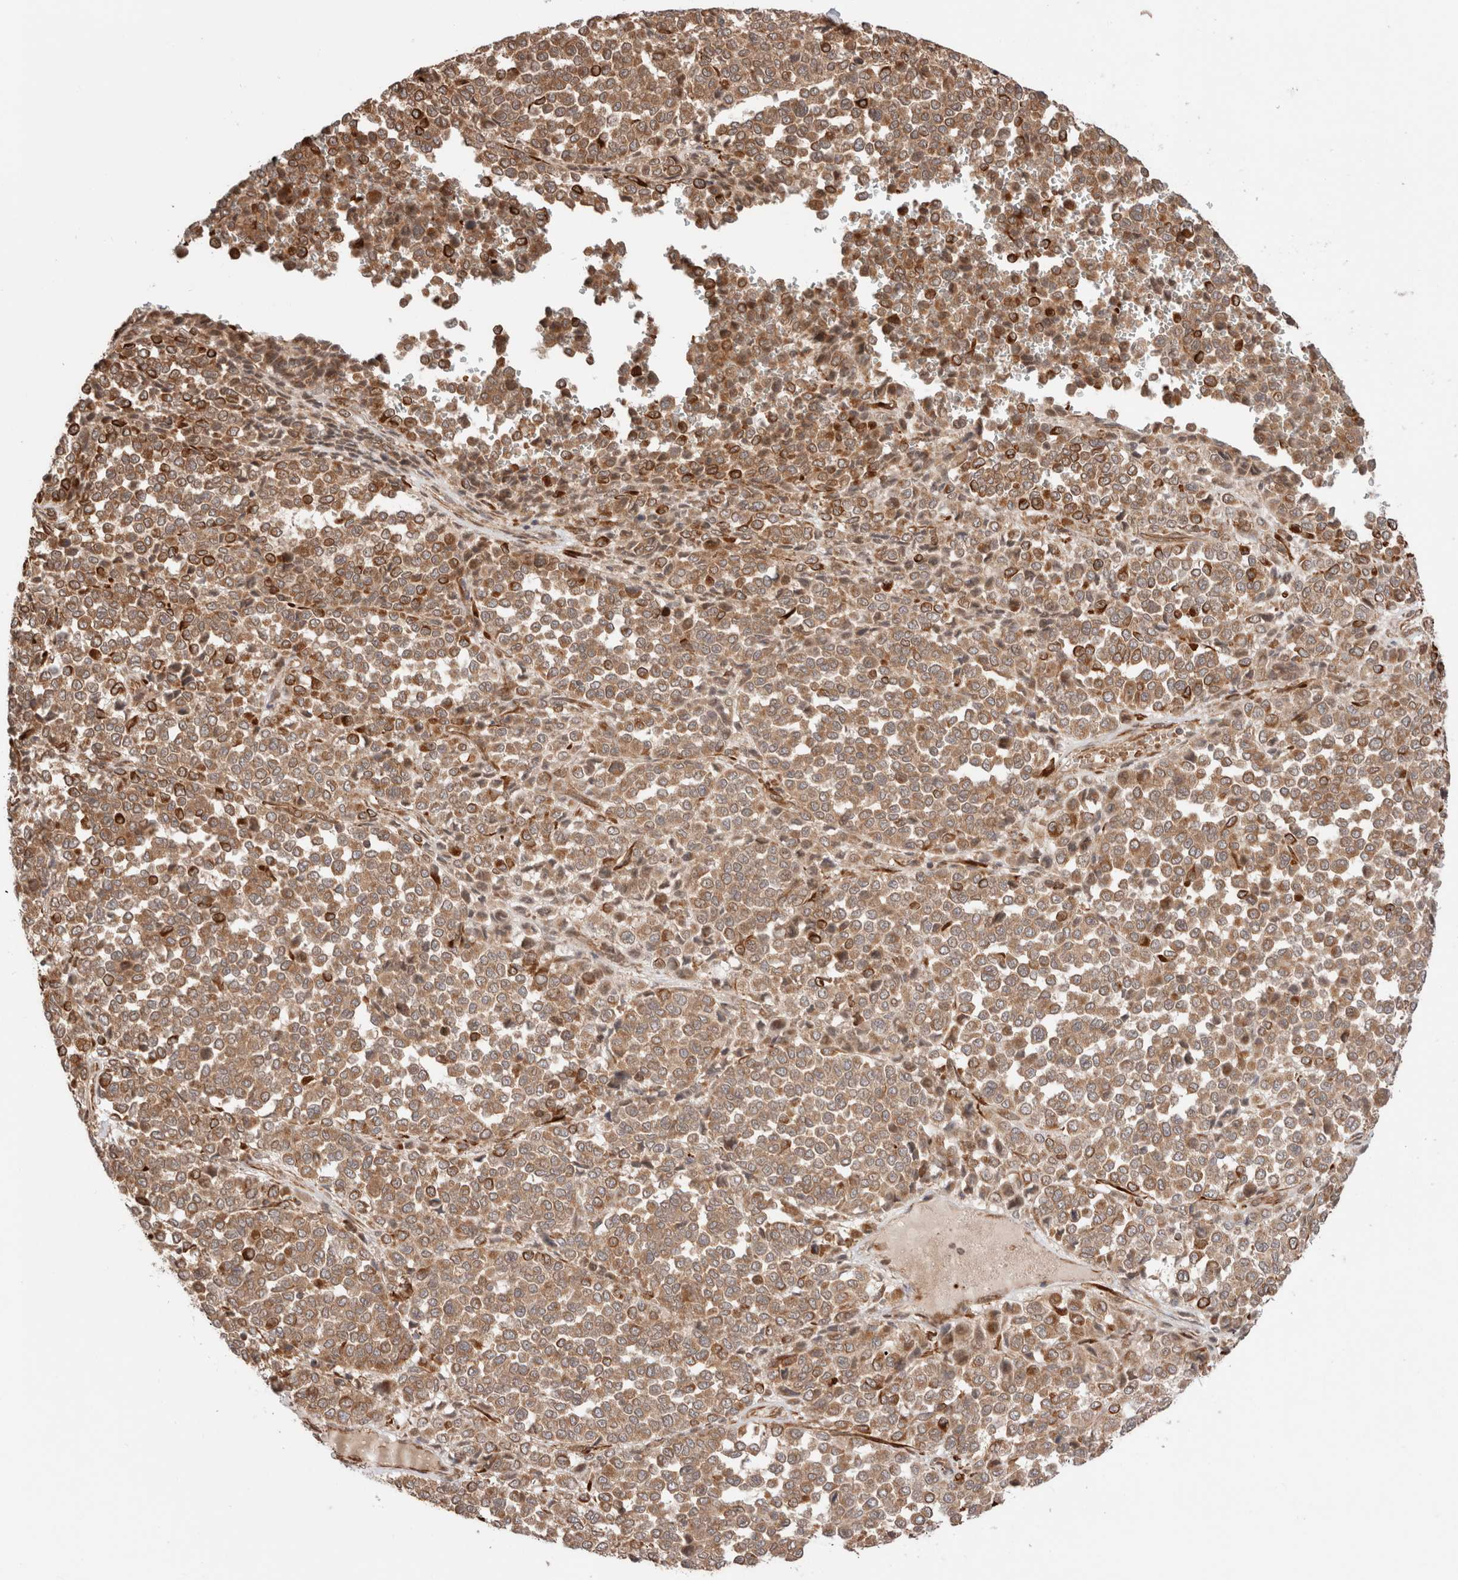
{"staining": {"intensity": "moderate", "quantity": ">75%", "location": "cytoplasmic/membranous"}, "tissue": "melanoma", "cell_type": "Tumor cells", "image_type": "cancer", "snomed": [{"axis": "morphology", "description": "Malignant melanoma, Metastatic site"}, {"axis": "topography", "description": "Pancreas"}], "caption": "Malignant melanoma (metastatic site) stained for a protein (brown) exhibits moderate cytoplasmic/membranous positive staining in approximately >75% of tumor cells.", "gene": "ZNF649", "patient": {"sex": "female", "age": 30}}